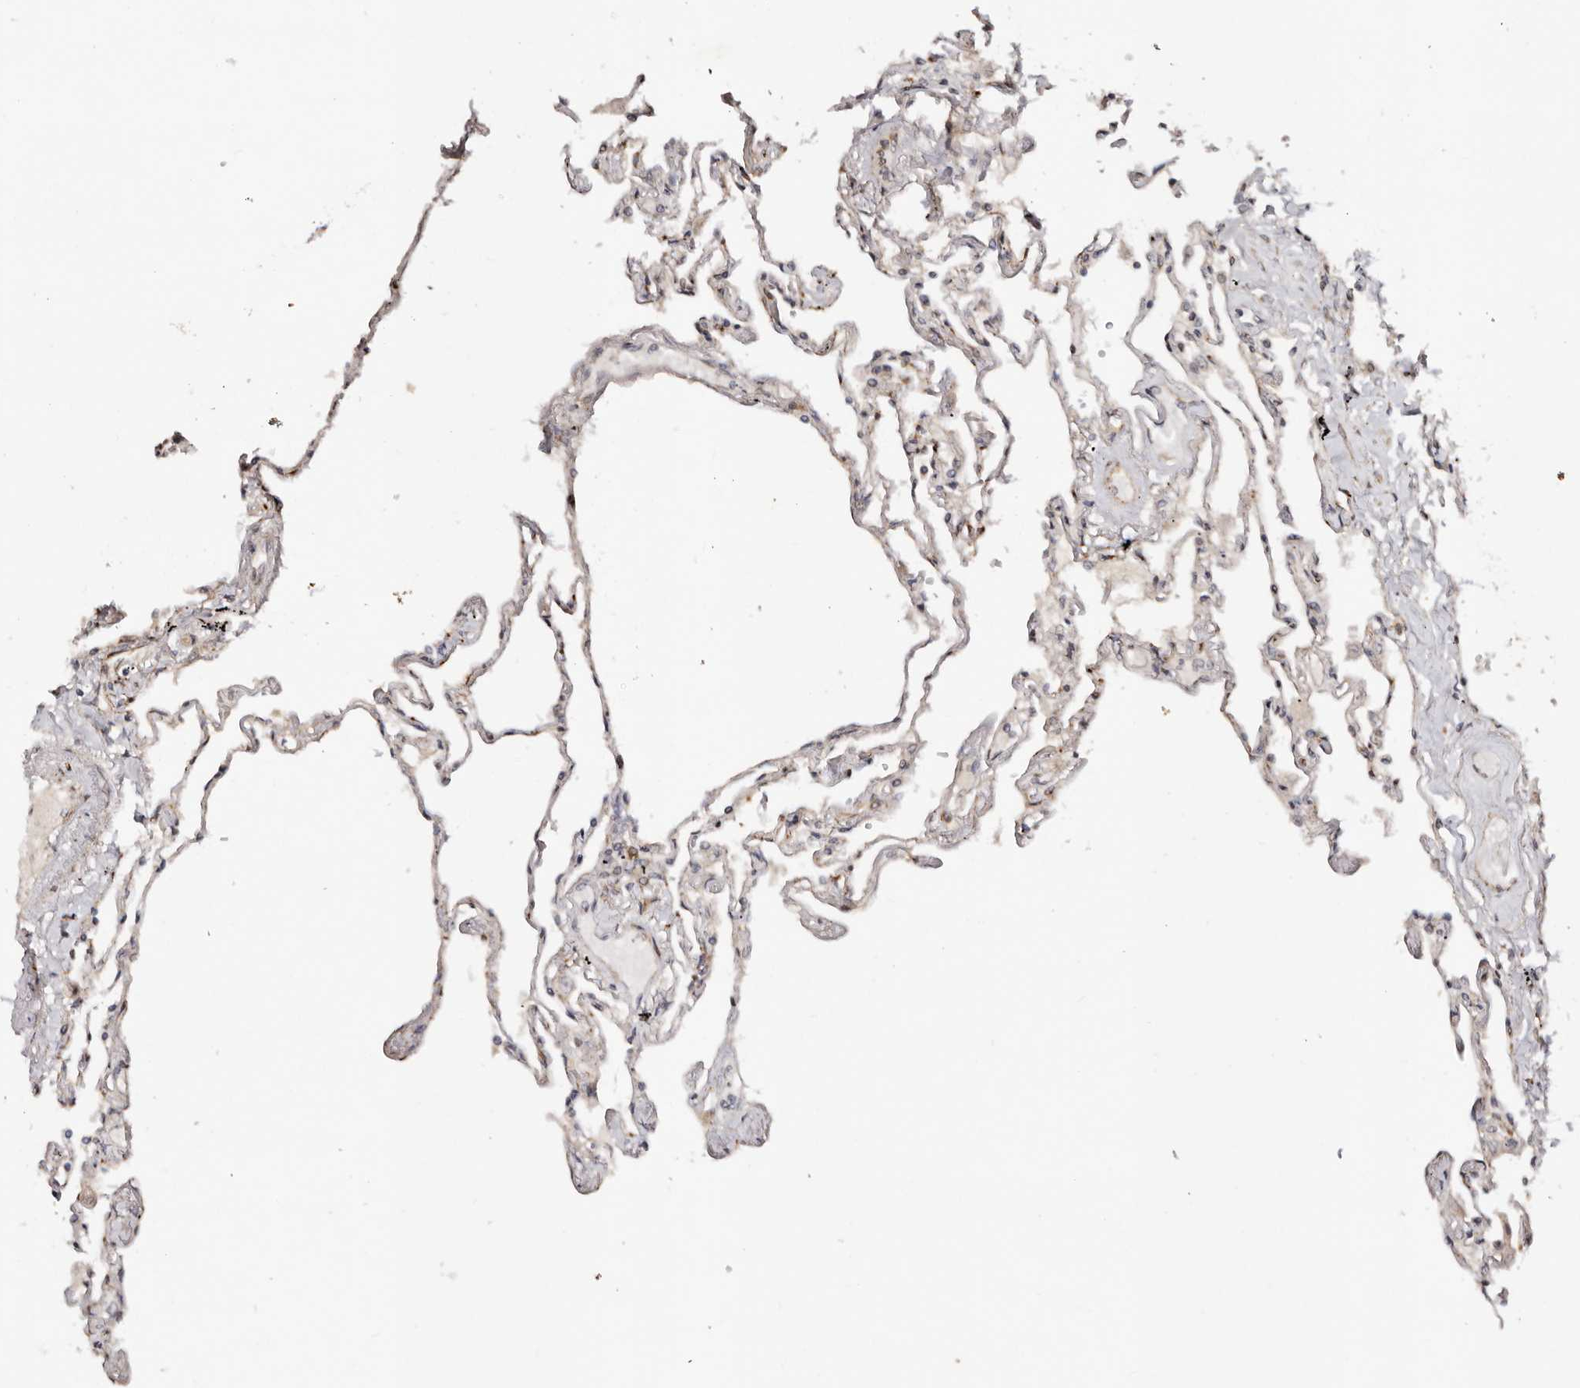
{"staining": {"intensity": "weak", "quantity": "25%-75%", "location": "cytoplasmic/membranous"}, "tissue": "lung", "cell_type": "Alveolar cells", "image_type": "normal", "snomed": [{"axis": "morphology", "description": "Normal tissue, NOS"}, {"axis": "topography", "description": "Lung"}], "caption": "Immunohistochemical staining of normal lung displays weak cytoplasmic/membranous protein positivity in about 25%-75% of alveolar cells.", "gene": "BCL2L15", "patient": {"sex": "female", "age": 67}}